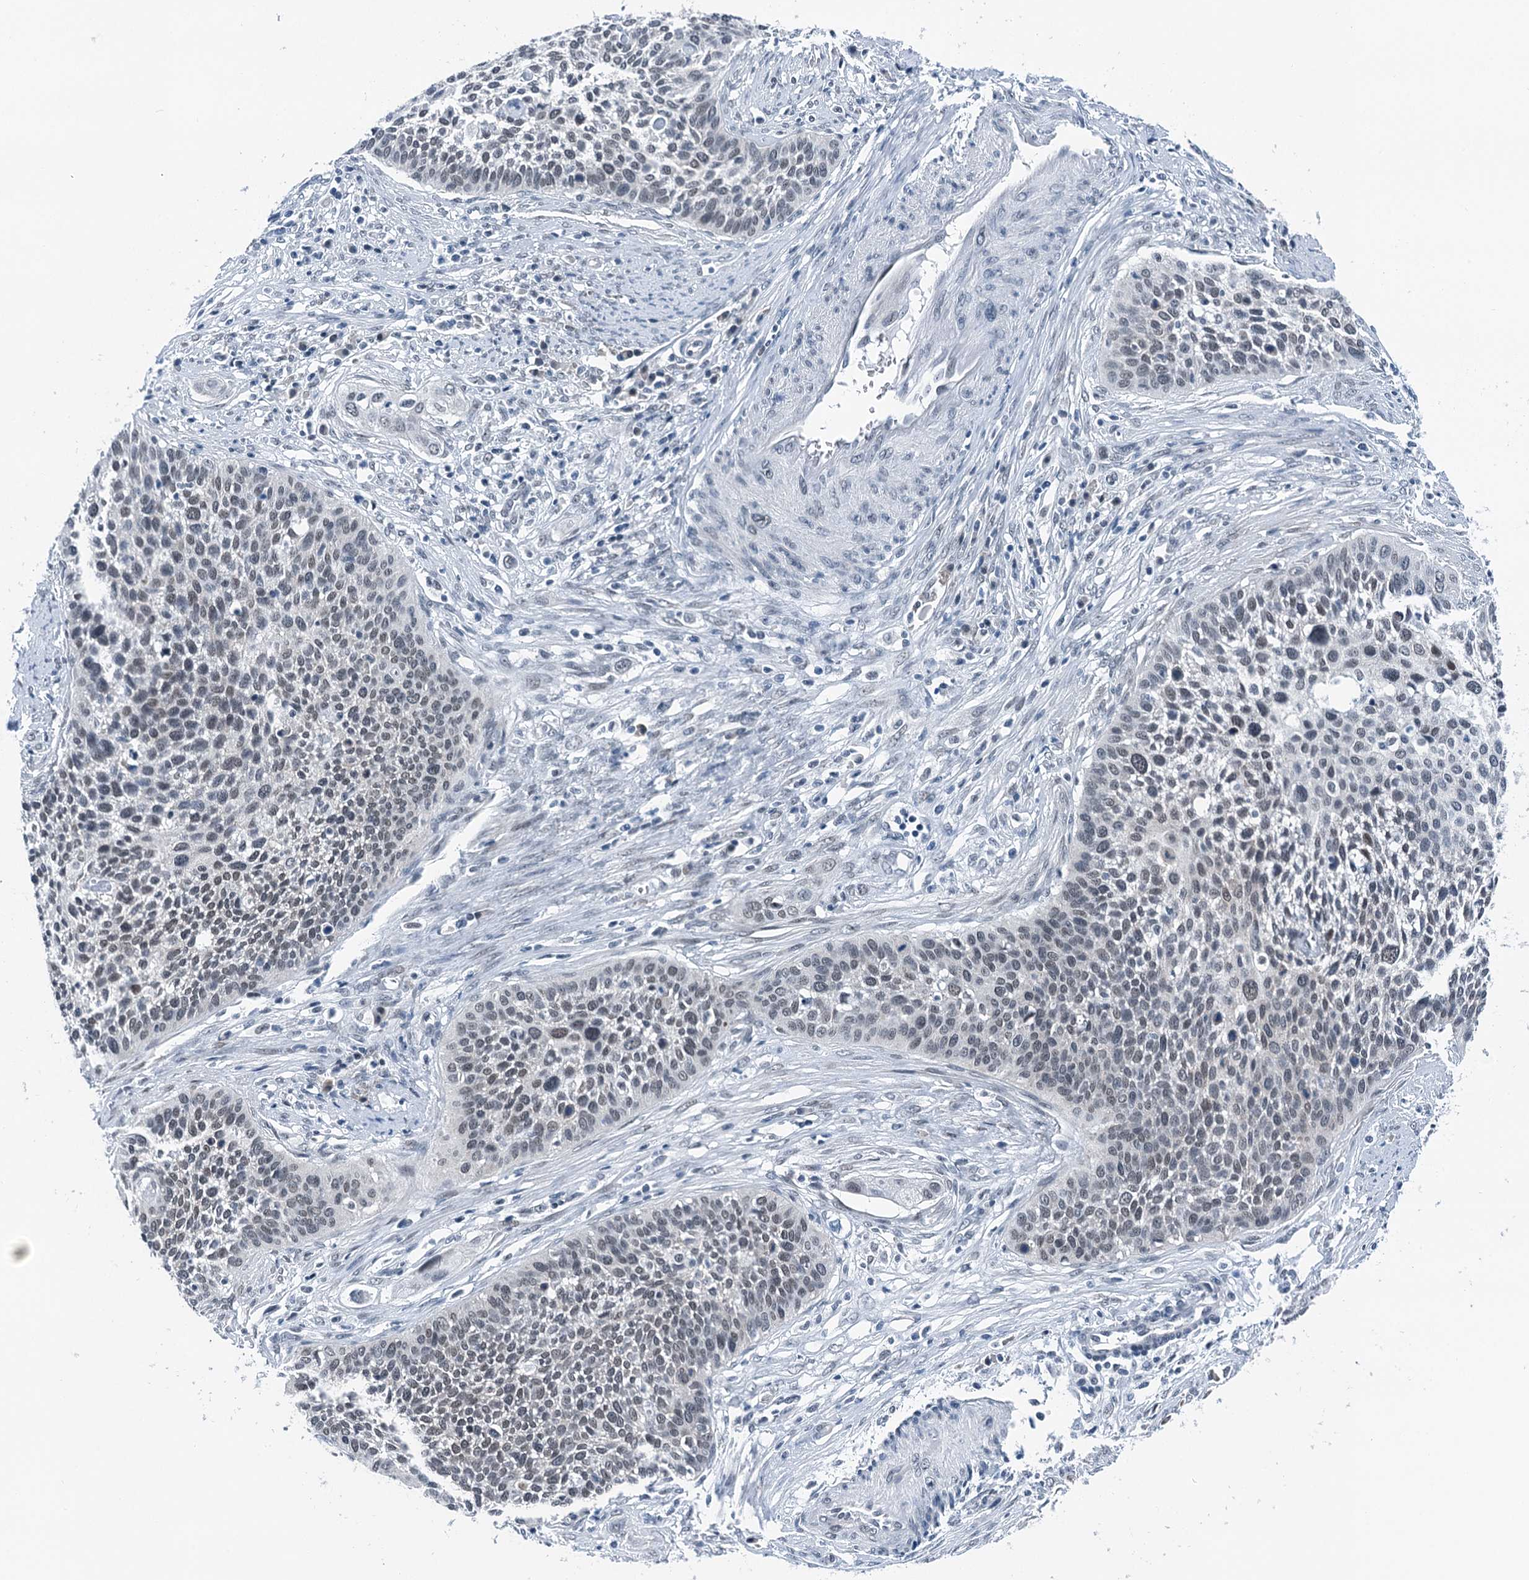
{"staining": {"intensity": "negative", "quantity": "none", "location": "none"}, "tissue": "cervical cancer", "cell_type": "Tumor cells", "image_type": "cancer", "snomed": [{"axis": "morphology", "description": "Squamous cell carcinoma, NOS"}, {"axis": "topography", "description": "Cervix"}], "caption": "Immunohistochemistry of human cervical cancer (squamous cell carcinoma) demonstrates no expression in tumor cells. (DAB IHC, high magnification).", "gene": "TRPT1", "patient": {"sex": "female", "age": 34}}